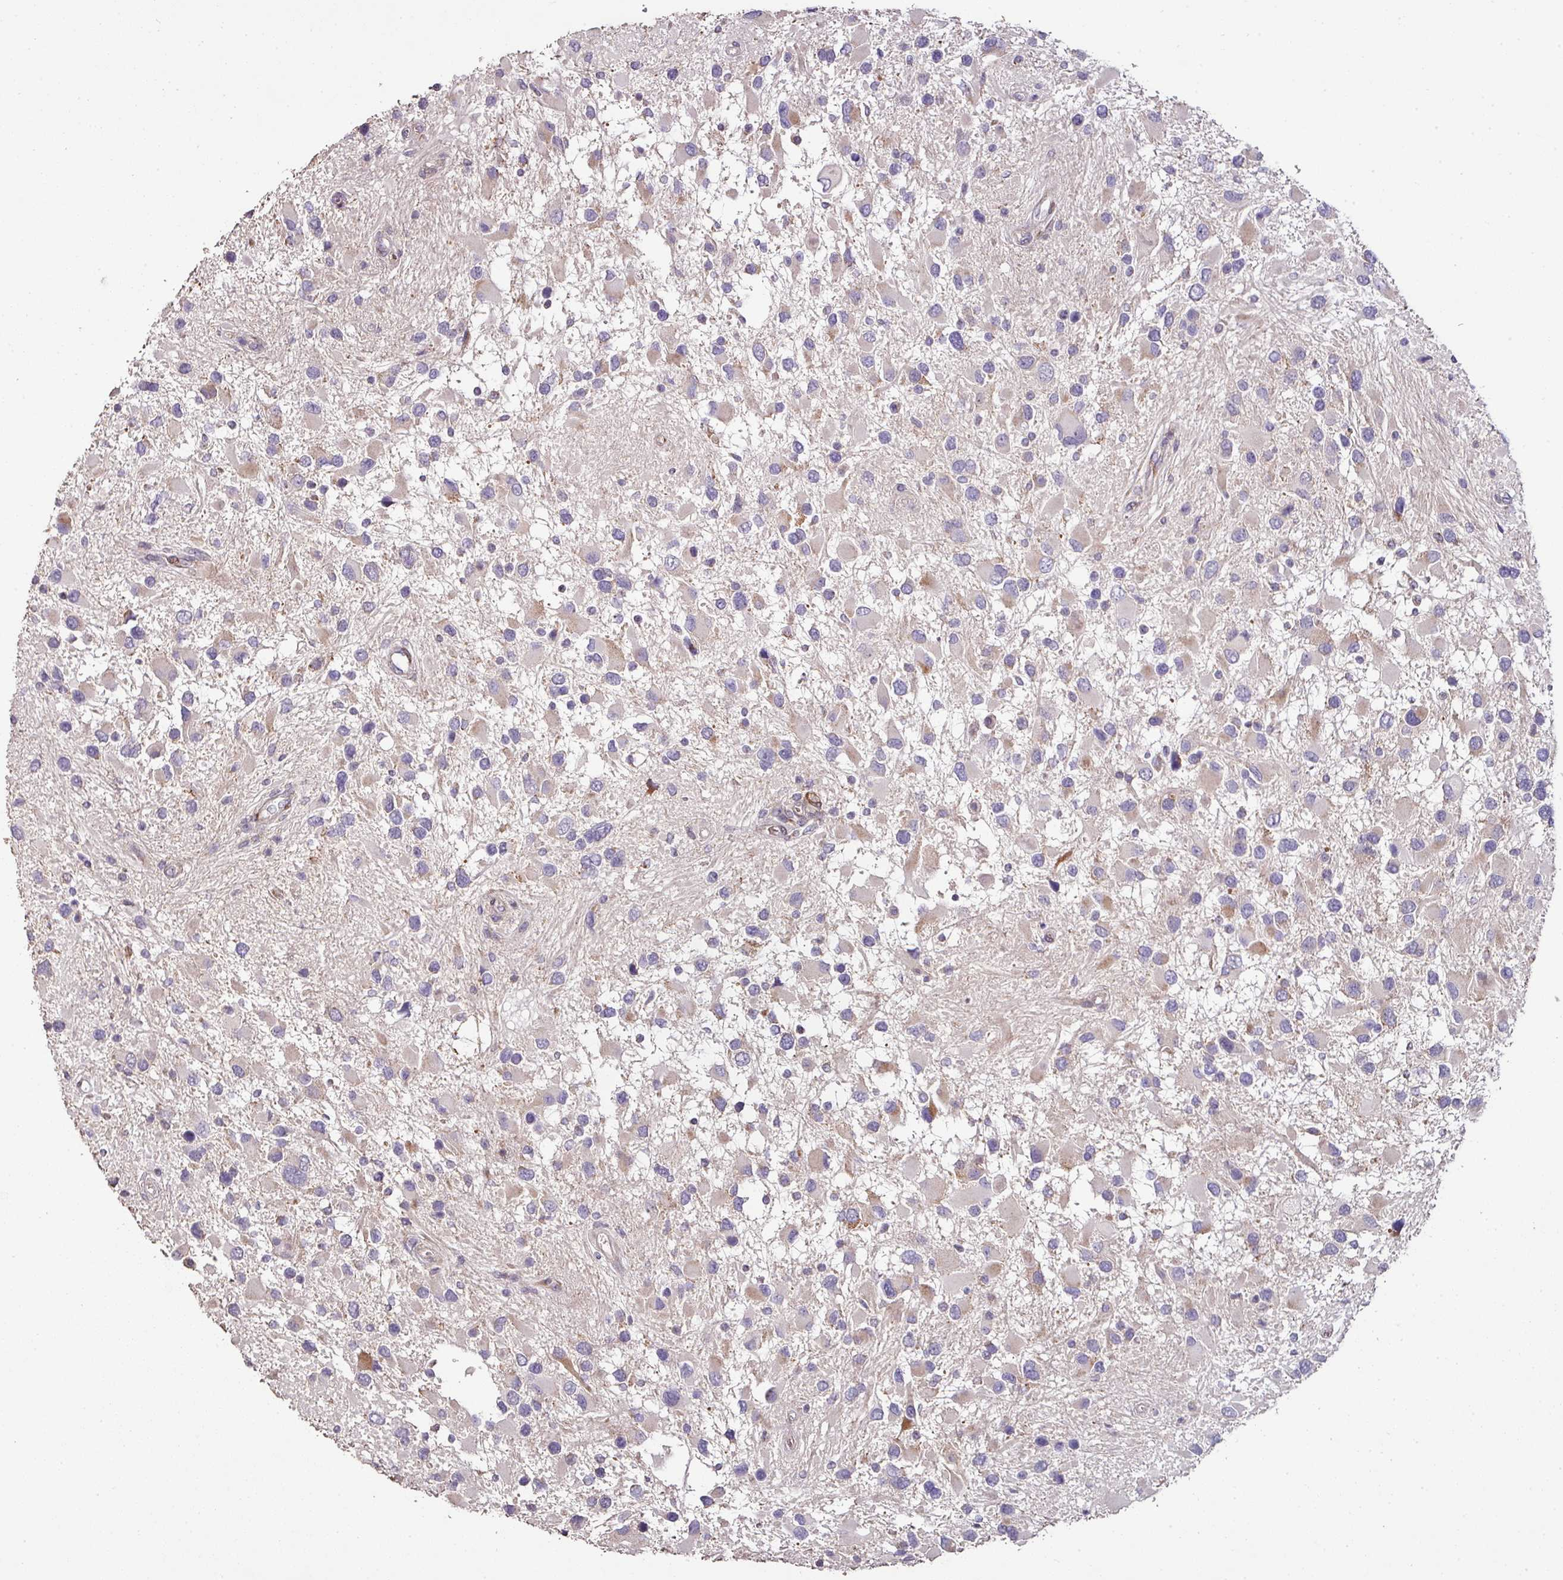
{"staining": {"intensity": "weak", "quantity": "<25%", "location": "cytoplasmic/membranous"}, "tissue": "glioma", "cell_type": "Tumor cells", "image_type": "cancer", "snomed": [{"axis": "morphology", "description": "Glioma, malignant, High grade"}, {"axis": "topography", "description": "Brain"}], "caption": "Human glioma stained for a protein using immunohistochemistry (IHC) demonstrates no positivity in tumor cells.", "gene": "RPL23A", "patient": {"sex": "male", "age": 53}}